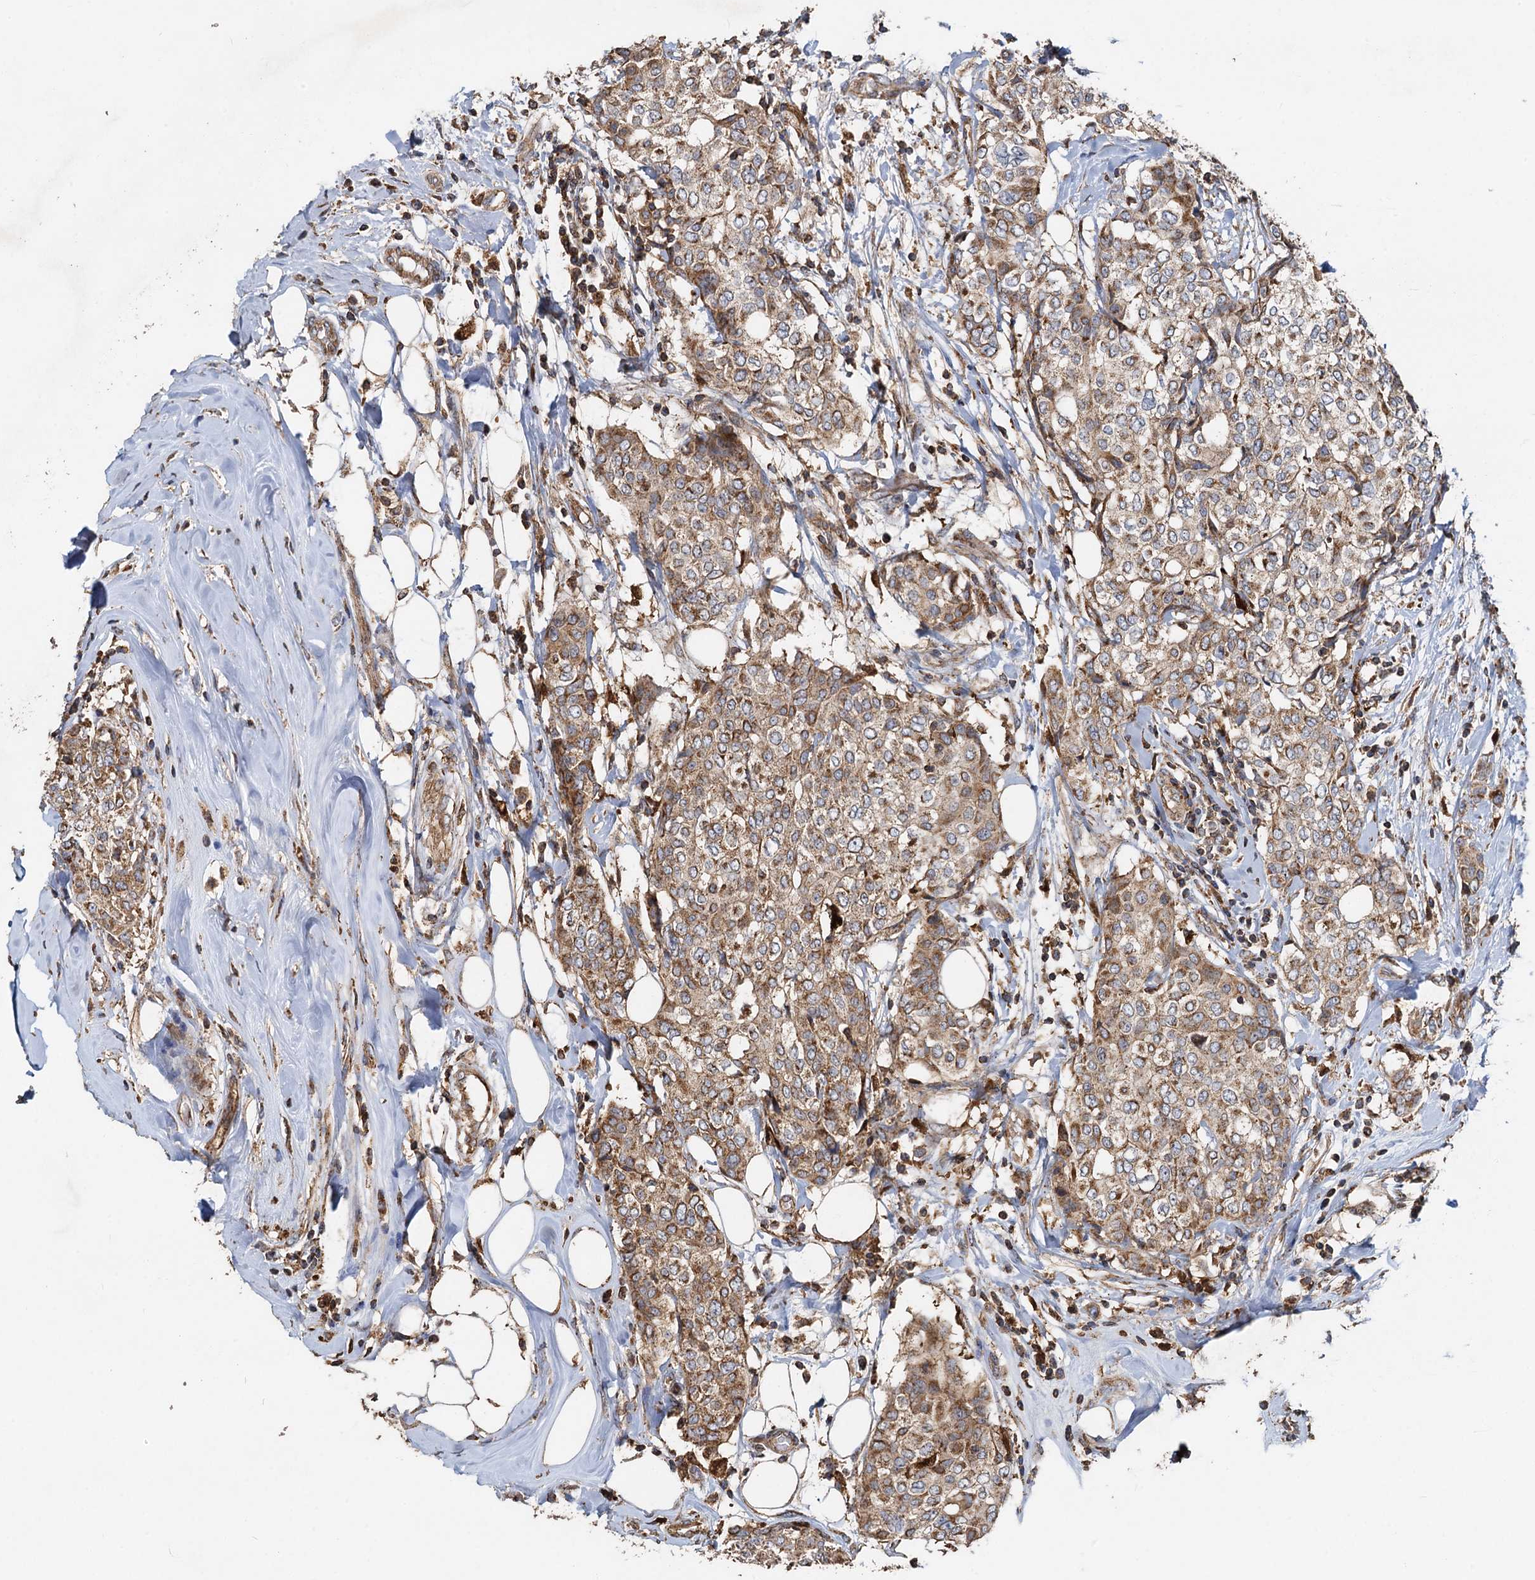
{"staining": {"intensity": "moderate", "quantity": ">75%", "location": "cytoplasmic/membranous"}, "tissue": "breast cancer", "cell_type": "Tumor cells", "image_type": "cancer", "snomed": [{"axis": "morphology", "description": "Lobular carcinoma"}, {"axis": "topography", "description": "Breast"}], "caption": "Moderate cytoplasmic/membranous positivity for a protein is present in about >75% of tumor cells of breast cancer (lobular carcinoma) using immunohistochemistry (IHC).", "gene": "SDS", "patient": {"sex": "female", "age": 51}}